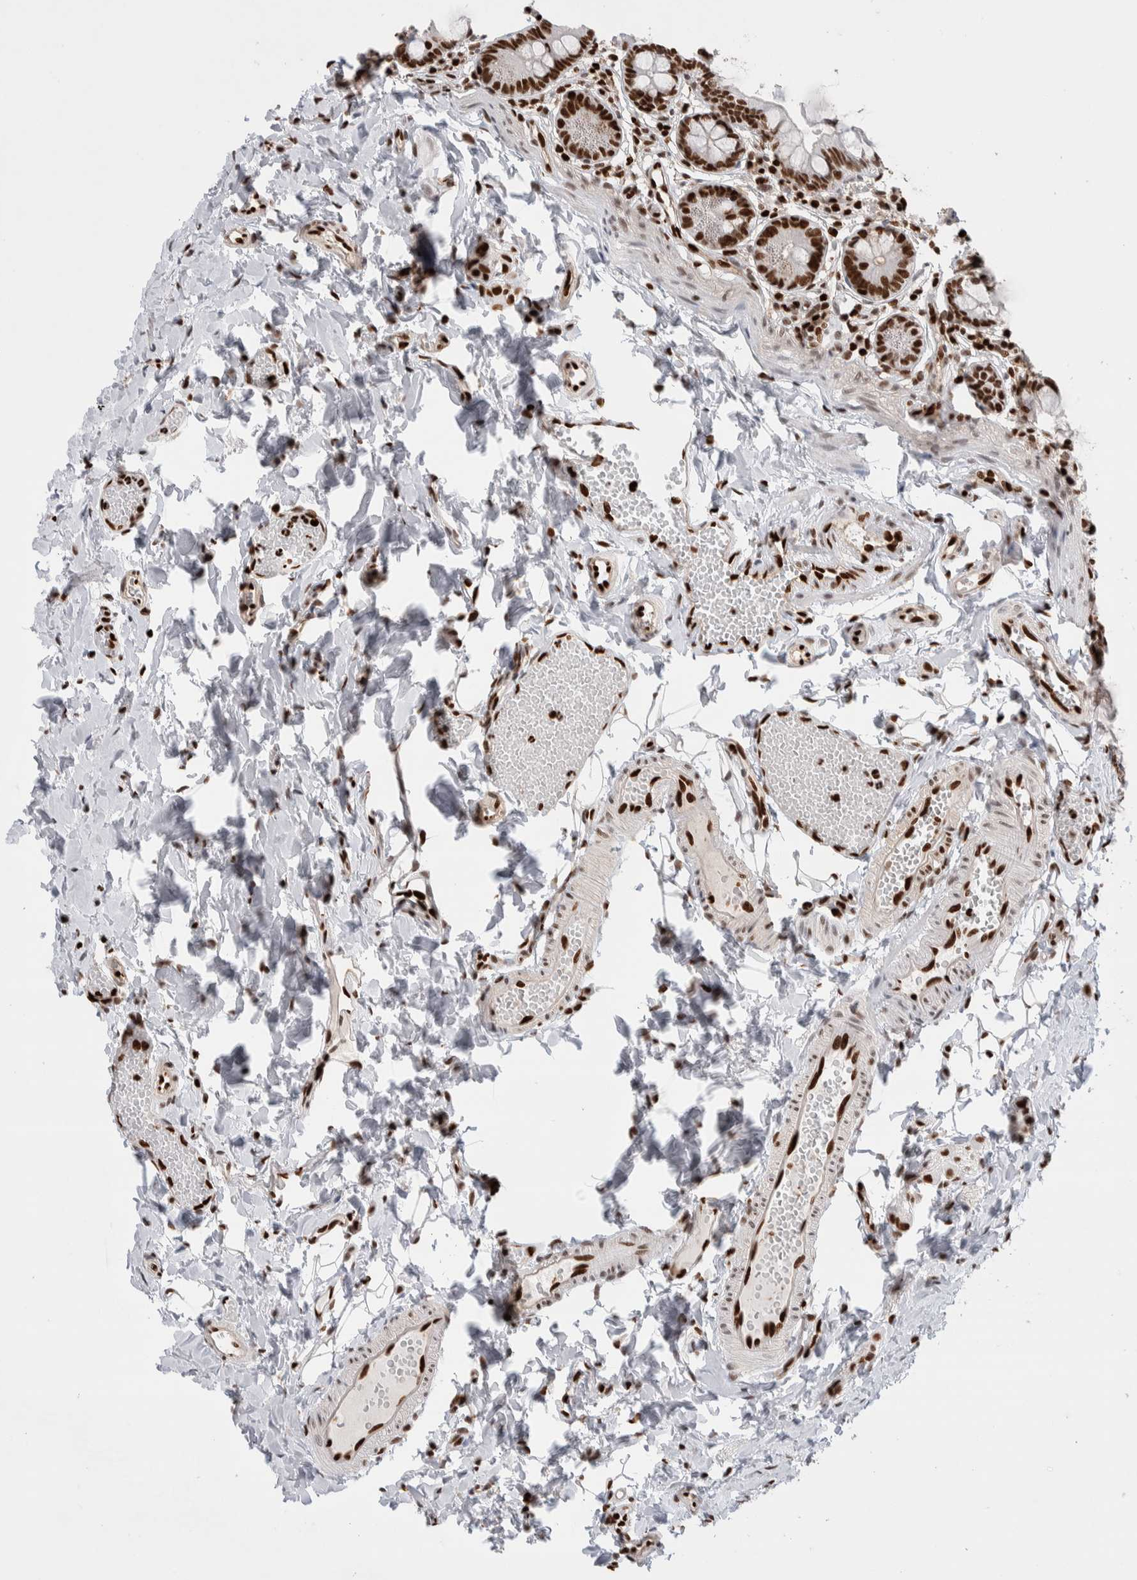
{"staining": {"intensity": "strong", "quantity": ">75%", "location": "nuclear"}, "tissue": "small intestine", "cell_type": "Glandular cells", "image_type": "normal", "snomed": [{"axis": "morphology", "description": "Normal tissue, NOS"}, {"axis": "topography", "description": "Small intestine"}], "caption": "IHC of normal human small intestine displays high levels of strong nuclear expression in approximately >75% of glandular cells.", "gene": "C17orf49", "patient": {"sex": "male", "age": 7}}